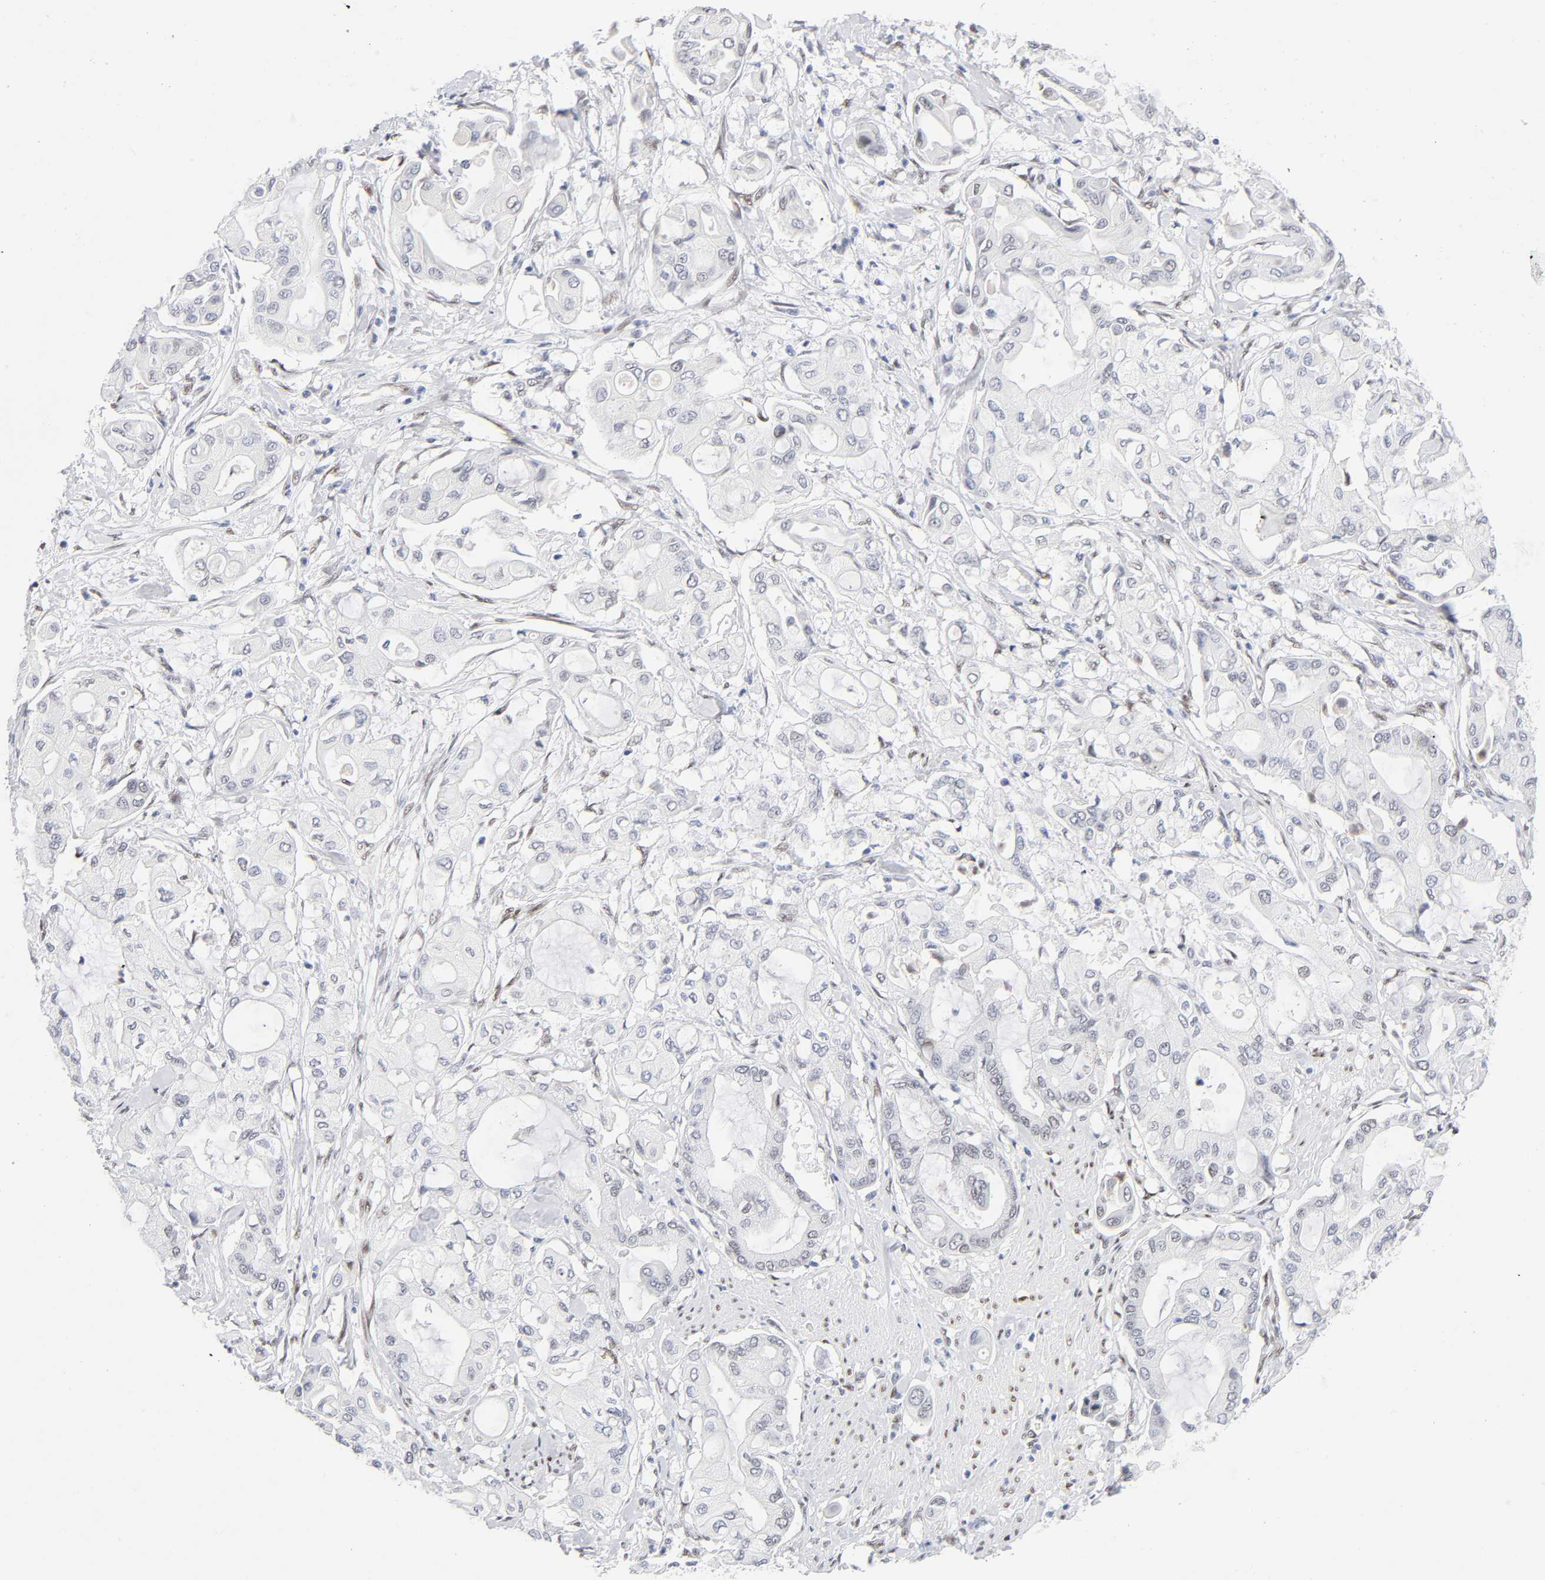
{"staining": {"intensity": "negative", "quantity": "none", "location": "none"}, "tissue": "pancreatic cancer", "cell_type": "Tumor cells", "image_type": "cancer", "snomed": [{"axis": "morphology", "description": "Adenocarcinoma, NOS"}, {"axis": "morphology", "description": "Adenocarcinoma, metastatic, NOS"}, {"axis": "topography", "description": "Lymph node"}, {"axis": "topography", "description": "Pancreas"}, {"axis": "topography", "description": "Duodenum"}], "caption": "This is an IHC histopathology image of human pancreatic cancer. There is no staining in tumor cells.", "gene": "NFIC", "patient": {"sex": "female", "age": 64}}